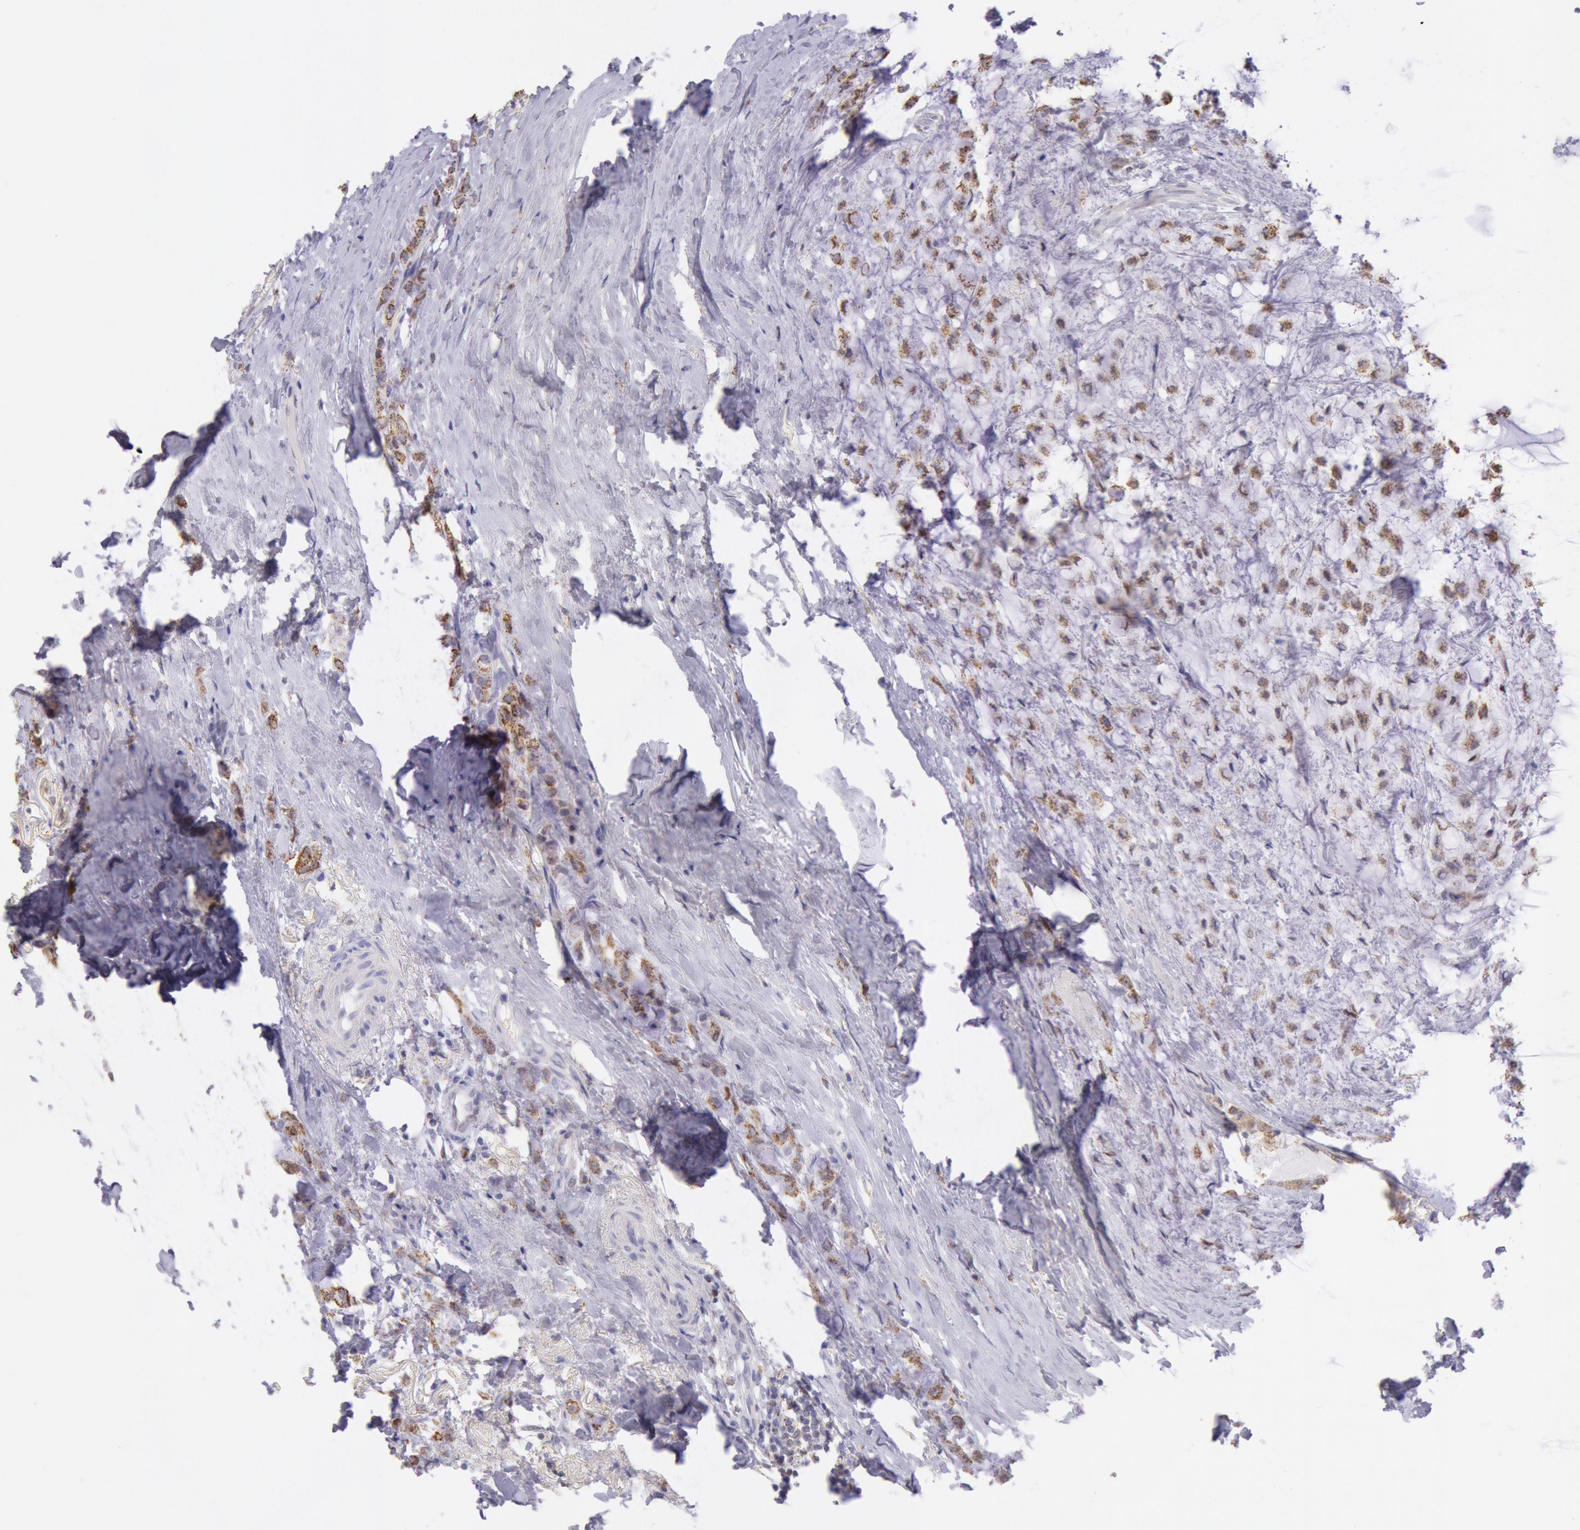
{"staining": {"intensity": "moderate", "quantity": "25%-75%", "location": "cytoplasmic/membranous"}, "tissue": "breast cancer", "cell_type": "Tumor cells", "image_type": "cancer", "snomed": [{"axis": "morphology", "description": "Lobular carcinoma"}, {"axis": "topography", "description": "Breast"}], "caption": "Moderate cytoplasmic/membranous staining is appreciated in approximately 25%-75% of tumor cells in breast lobular carcinoma.", "gene": "FRMD6", "patient": {"sex": "female", "age": 85}}